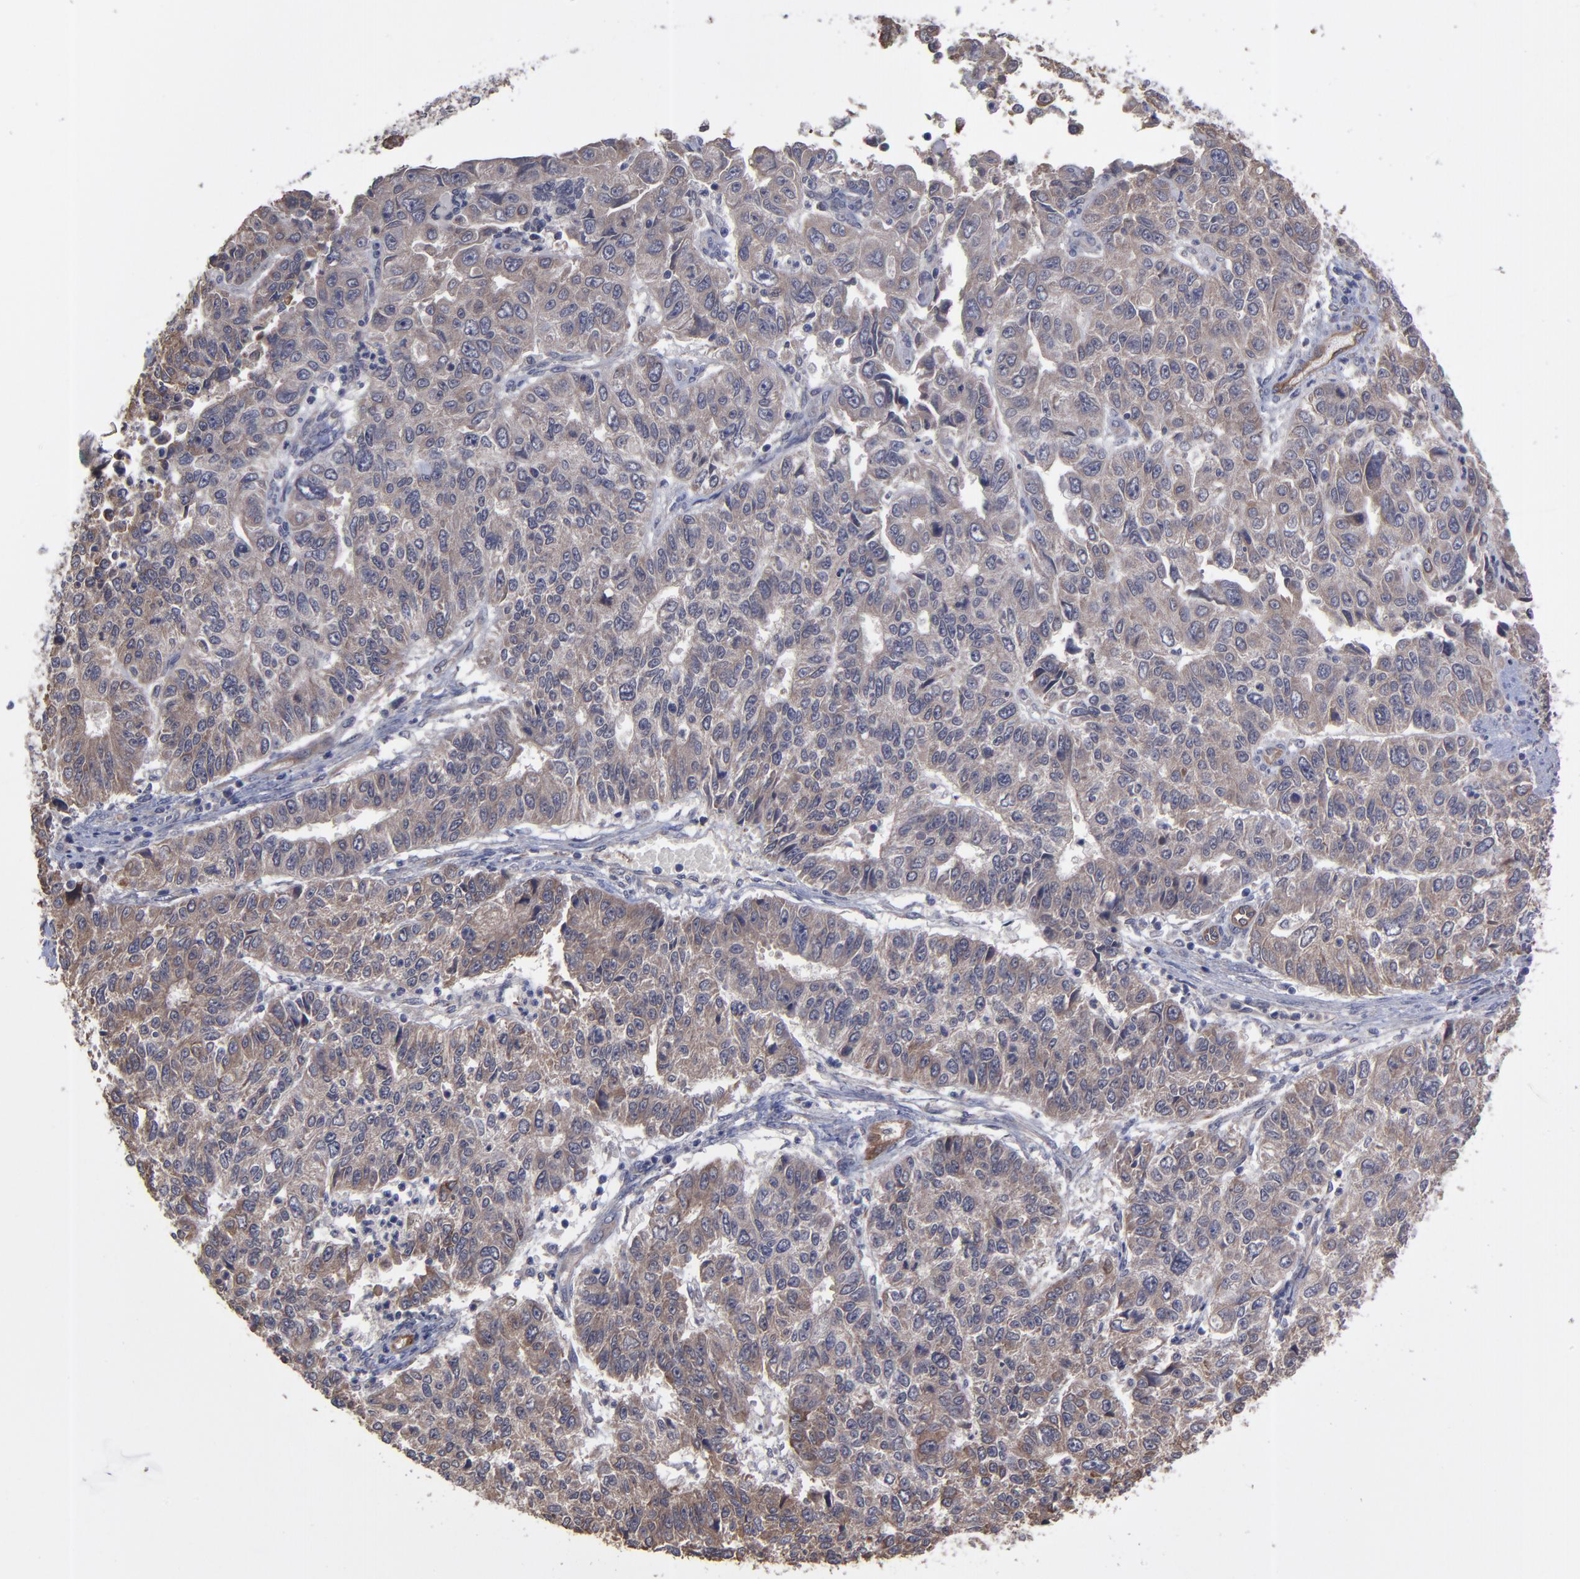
{"staining": {"intensity": "moderate", "quantity": ">75%", "location": "cytoplasmic/membranous"}, "tissue": "endometrial cancer", "cell_type": "Tumor cells", "image_type": "cancer", "snomed": [{"axis": "morphology", "description": "Adenocarcinoma, NOS"}, {"axis": "topography", "description": "Endometrium"}], "caption": "High-magnification brightfield microscopy of endometrial cancer (adenocarcinoma) stained with DAB (brown) and counterstained with hematoxylin (blue). tumor cells exhibit moderate cytoplasmic/membranous positivity is seen in about>75% of cells. The staining was performed using DAB, with brown indicating positive protein expression. Nuclei are stained blue with hematoxylin.", "gene": "ZNF780B", "patient": {"sex": "female", "age": 42}}